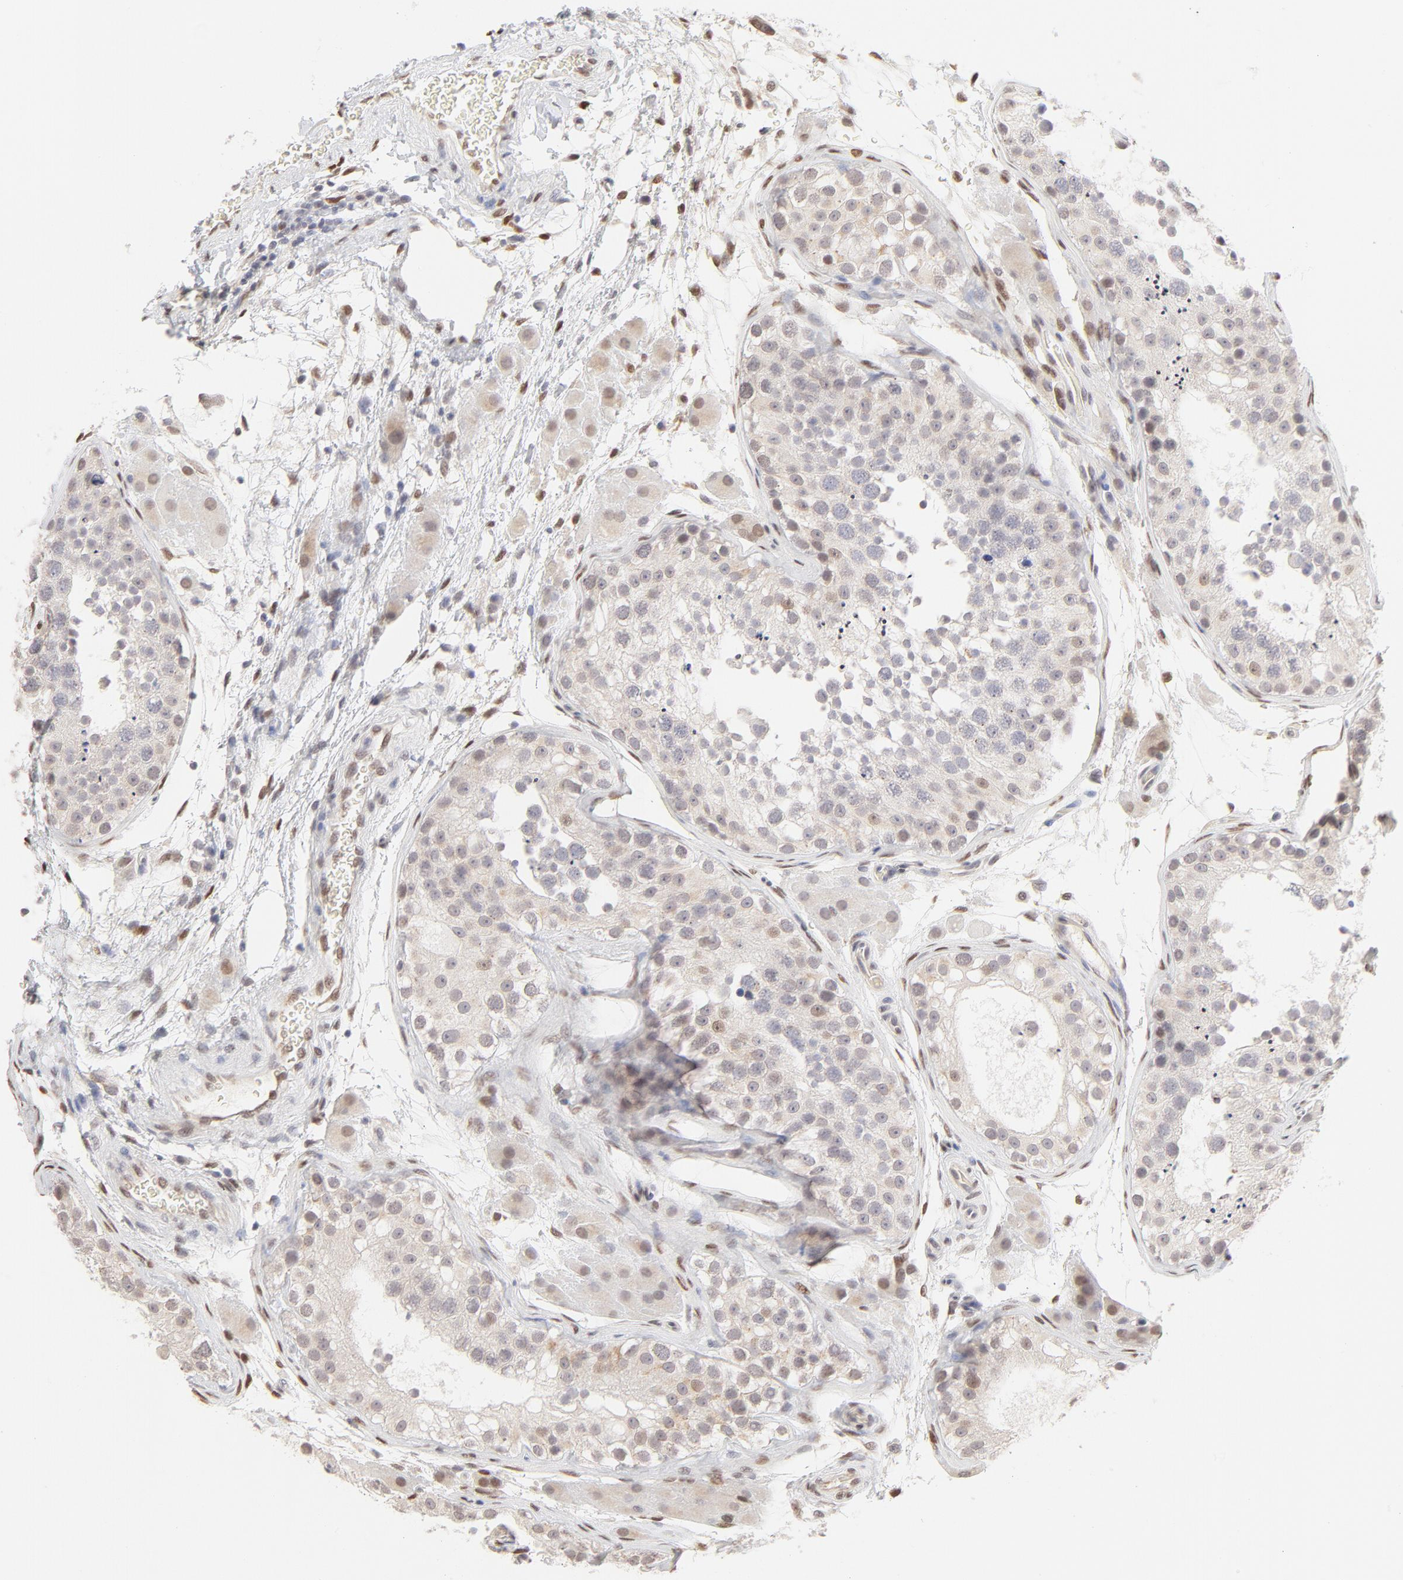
{"staining": {"intensity": "weak", "quantity": "<25%", "location": "nuclear"}, "tissue": "testis", "cell_type": "Cells in seminiferous ducts", "image_type": "normal", "snomed": [{"axis": "morphology", "description": "Normal tissue, NOS"}, {"axis": "topography", "description": "Testis"}], "caption": "Cells in seminiferous ducts show no significant protein positivity in unremarkable testis.", "gene": "PBX1", "patient": {"sex": "male", "age": 26}}